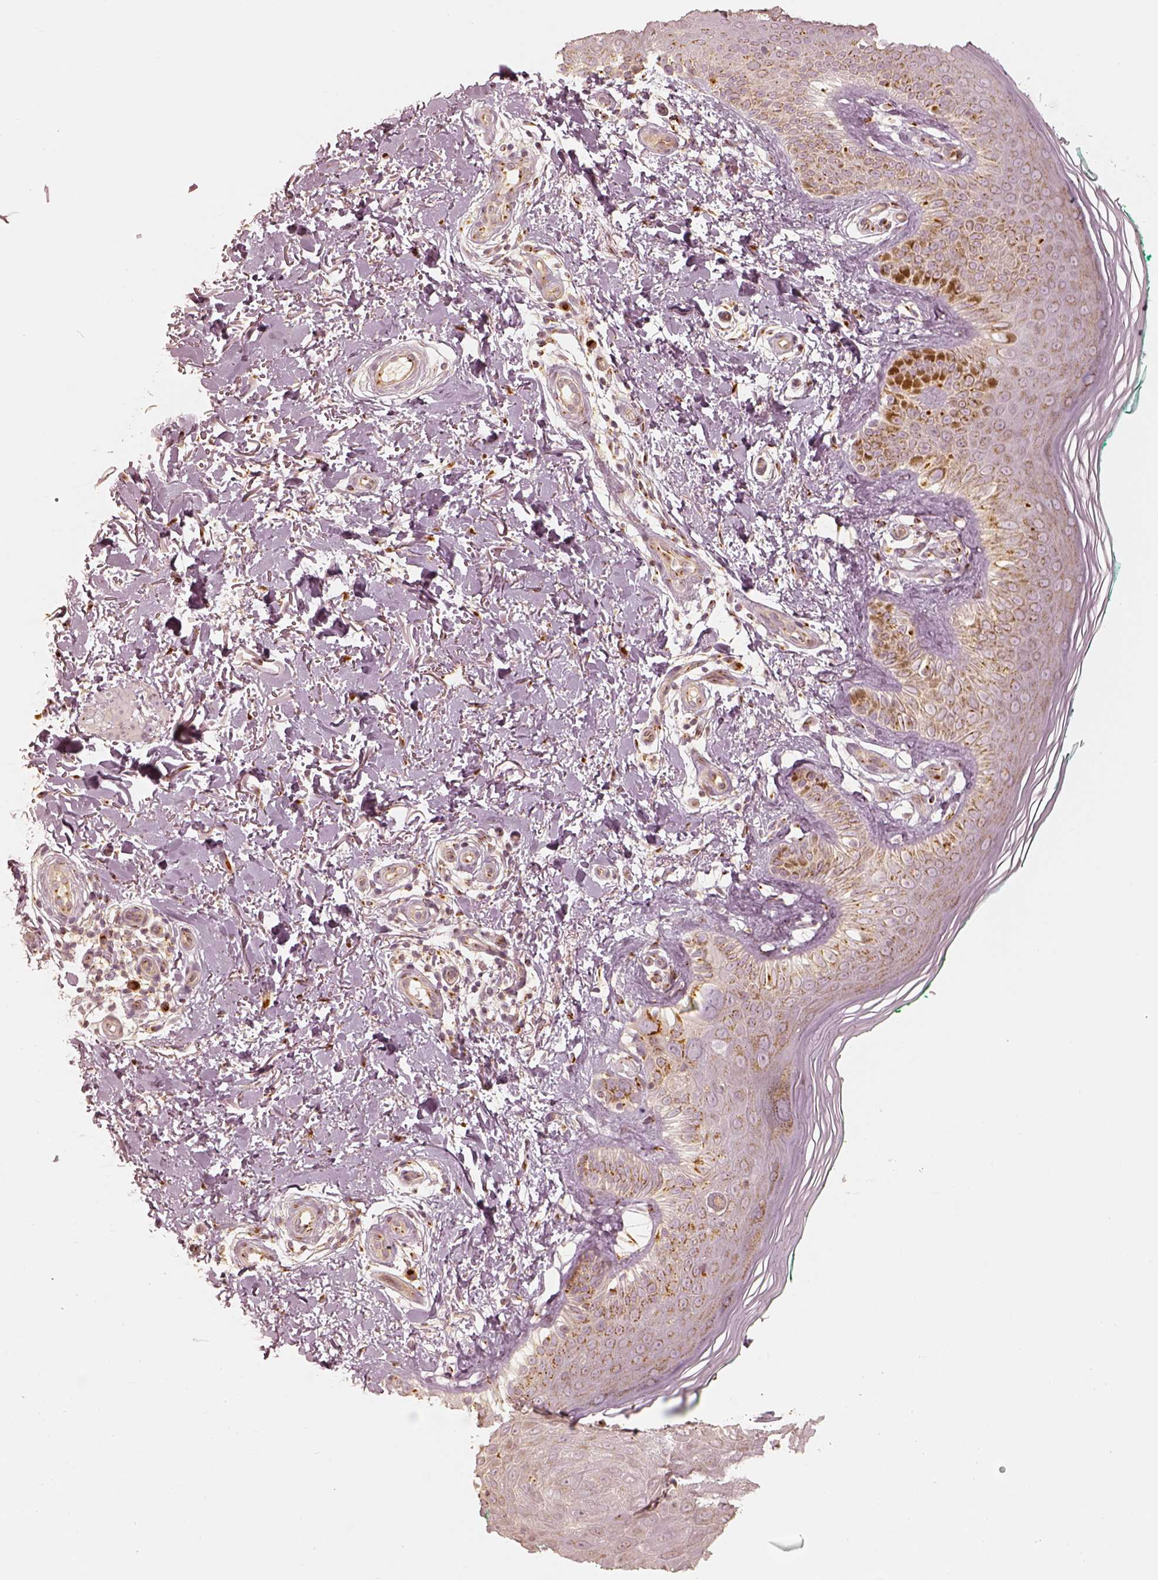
{"staining": {"intensity": "negative", "quantity": "none", "location": "none"}, "tissue": "skin", "cell_type": "Fibroblasts", "image_type": "normal", "snomed": [{"axis": "morphology", "description": "Normal tissue, NOS"}, {"axis": "morphology", "description": "Inflammation, NOS"}, {"axis": "morphology", "description": "Fibrosis, NOS"}, {"axis": "topography", "description": "Skin"}], "caption": "The photomicrograph shows no significant staining in fibroblasts of skin. (DAB immunohistochemistry (IHC) visualized using brightfield microscopy, high magnification).", "gene": "GORASP2", "patient": {"sex": "male", "age": 71}}